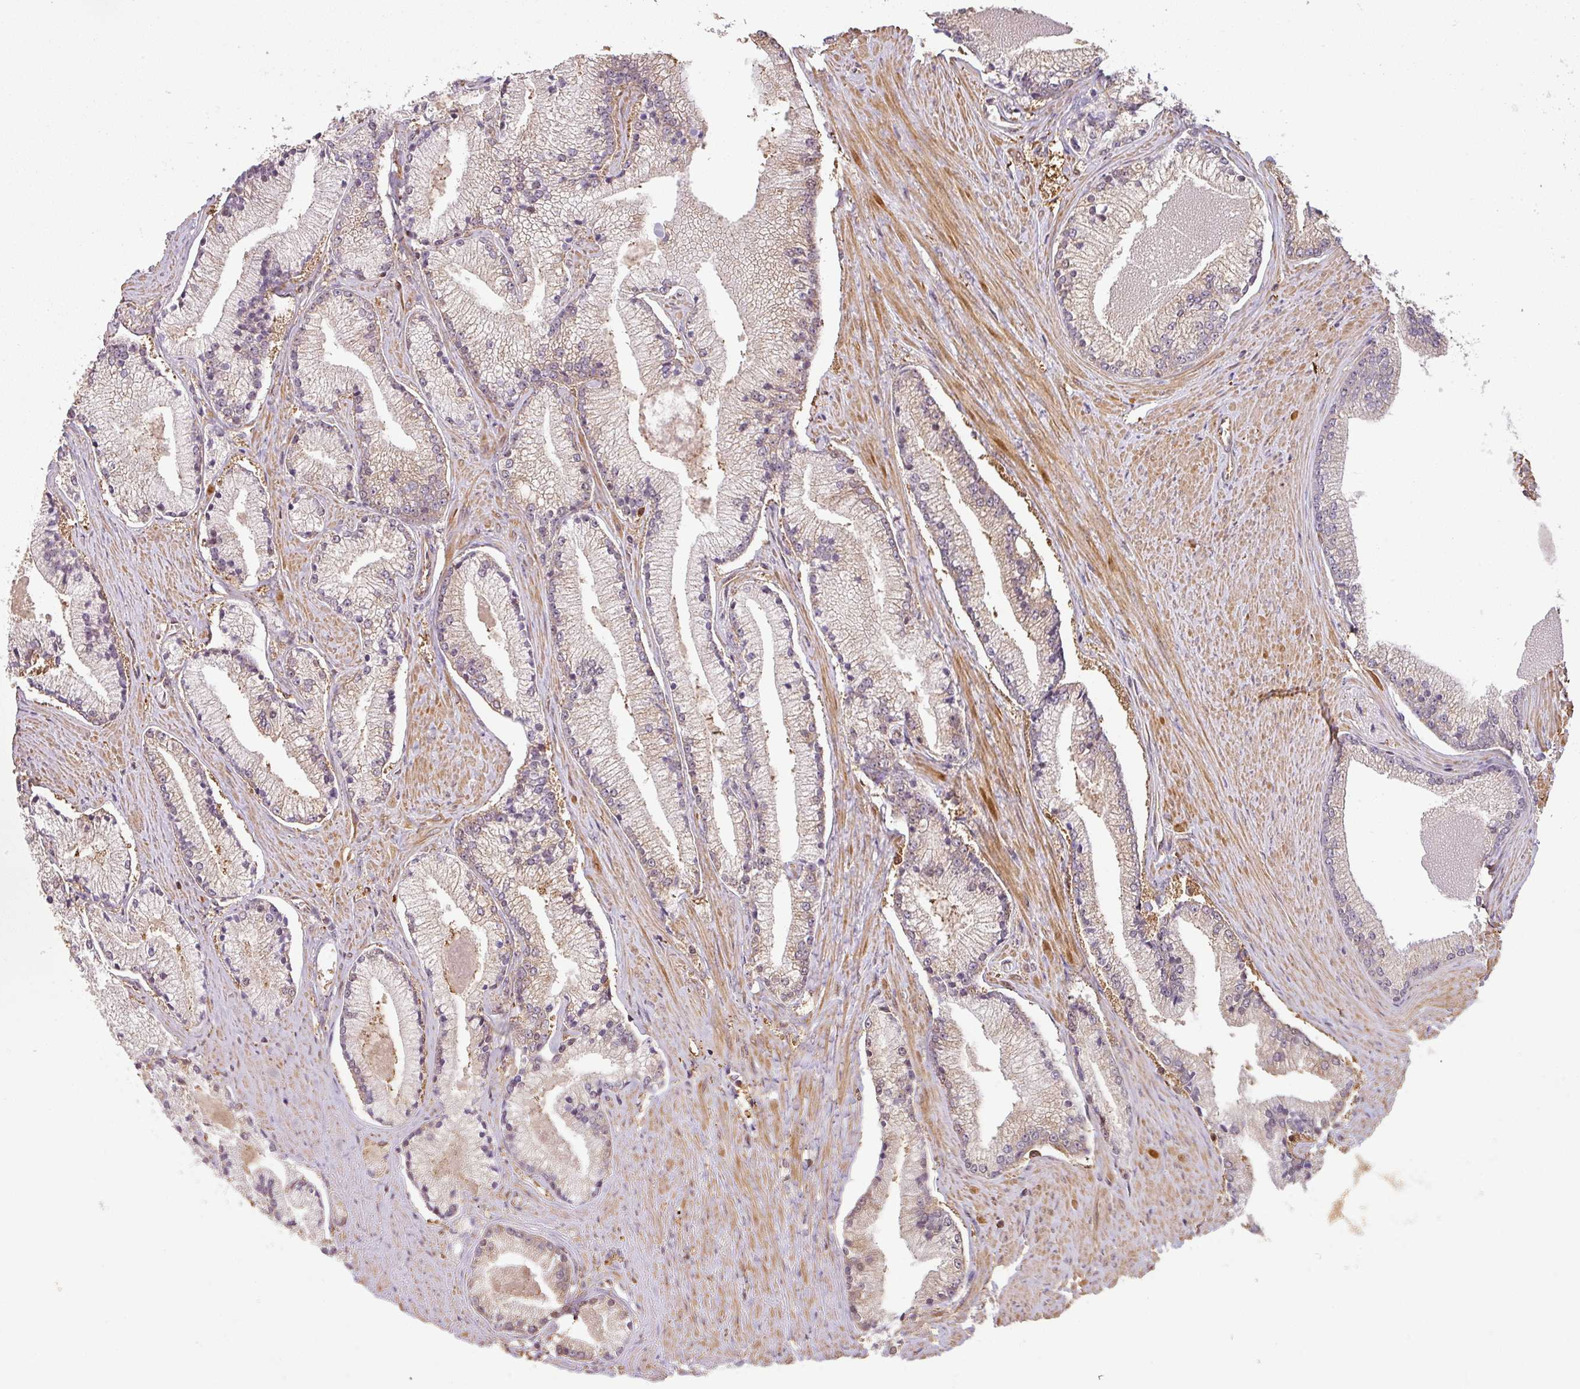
{"staining": {"intensity": "negative", "quantity": "none", "location": "none"}, "tissue": "prostate cancer", "cell_type": "Tumor cells", "image_type": "cancer", "snomed": [{"axis": "morphology", "description": "Adenocarcinoma, High grade"}, {"axis": "topography", "description": "Prostate"}], "caption": "The immunohistochemistry (IHC) image has no significant staining in tumor cells of prostate cancer tissue. Brightfield microscopy of IHC stained with DAB (brown) and hematoxylin (blue), captured at high magnification.", "gene": "ZNF322", "patient": {"sex": "male", "age": 67}}